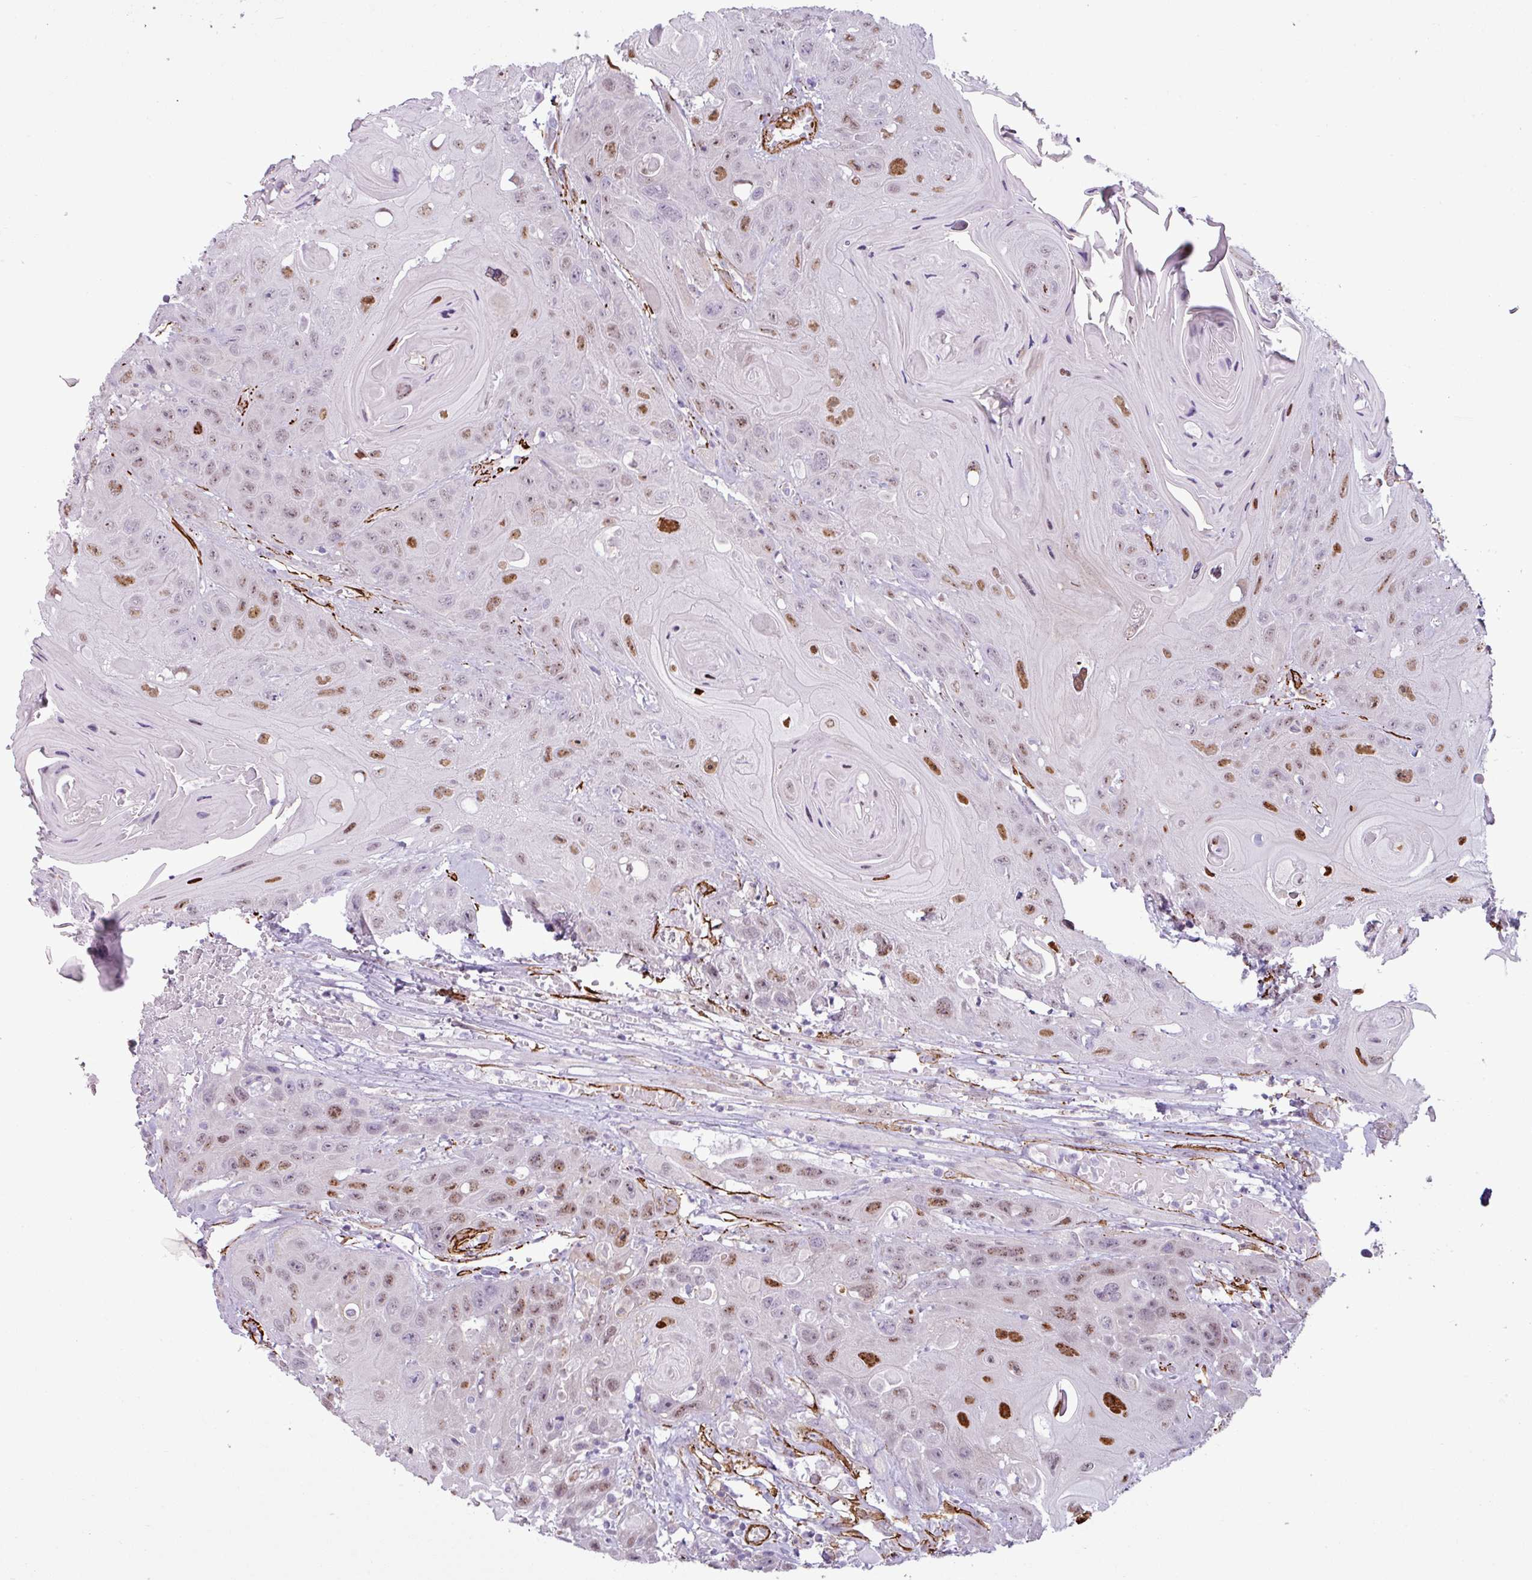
{"staining": {"intensity": "moderate", "quantity": "25%-75%", "location": "nuclear"}, "tissue": "head and neck cancer", "cell_type": "Tumor cells", "image_type": "cancer", "snomed": [{"axis": "morphology", "description": "Squamous cell carcinoma, NOS"}, {"axis": "topography", "description": "Head-Neck"}], "caption": "High-magnification brightfield microscopy of squamous cell carcinoma (head and neck) stained with DAB (3,3'-diaminobenzidine) (brown) and counterstained with hematoxylin (blue). tumor cells exhibit moderate nuclear positivity is present in approximately25%-75% of cells.", "gene": "ATP10A", "patient": {"sex": "female", "age": 59}}